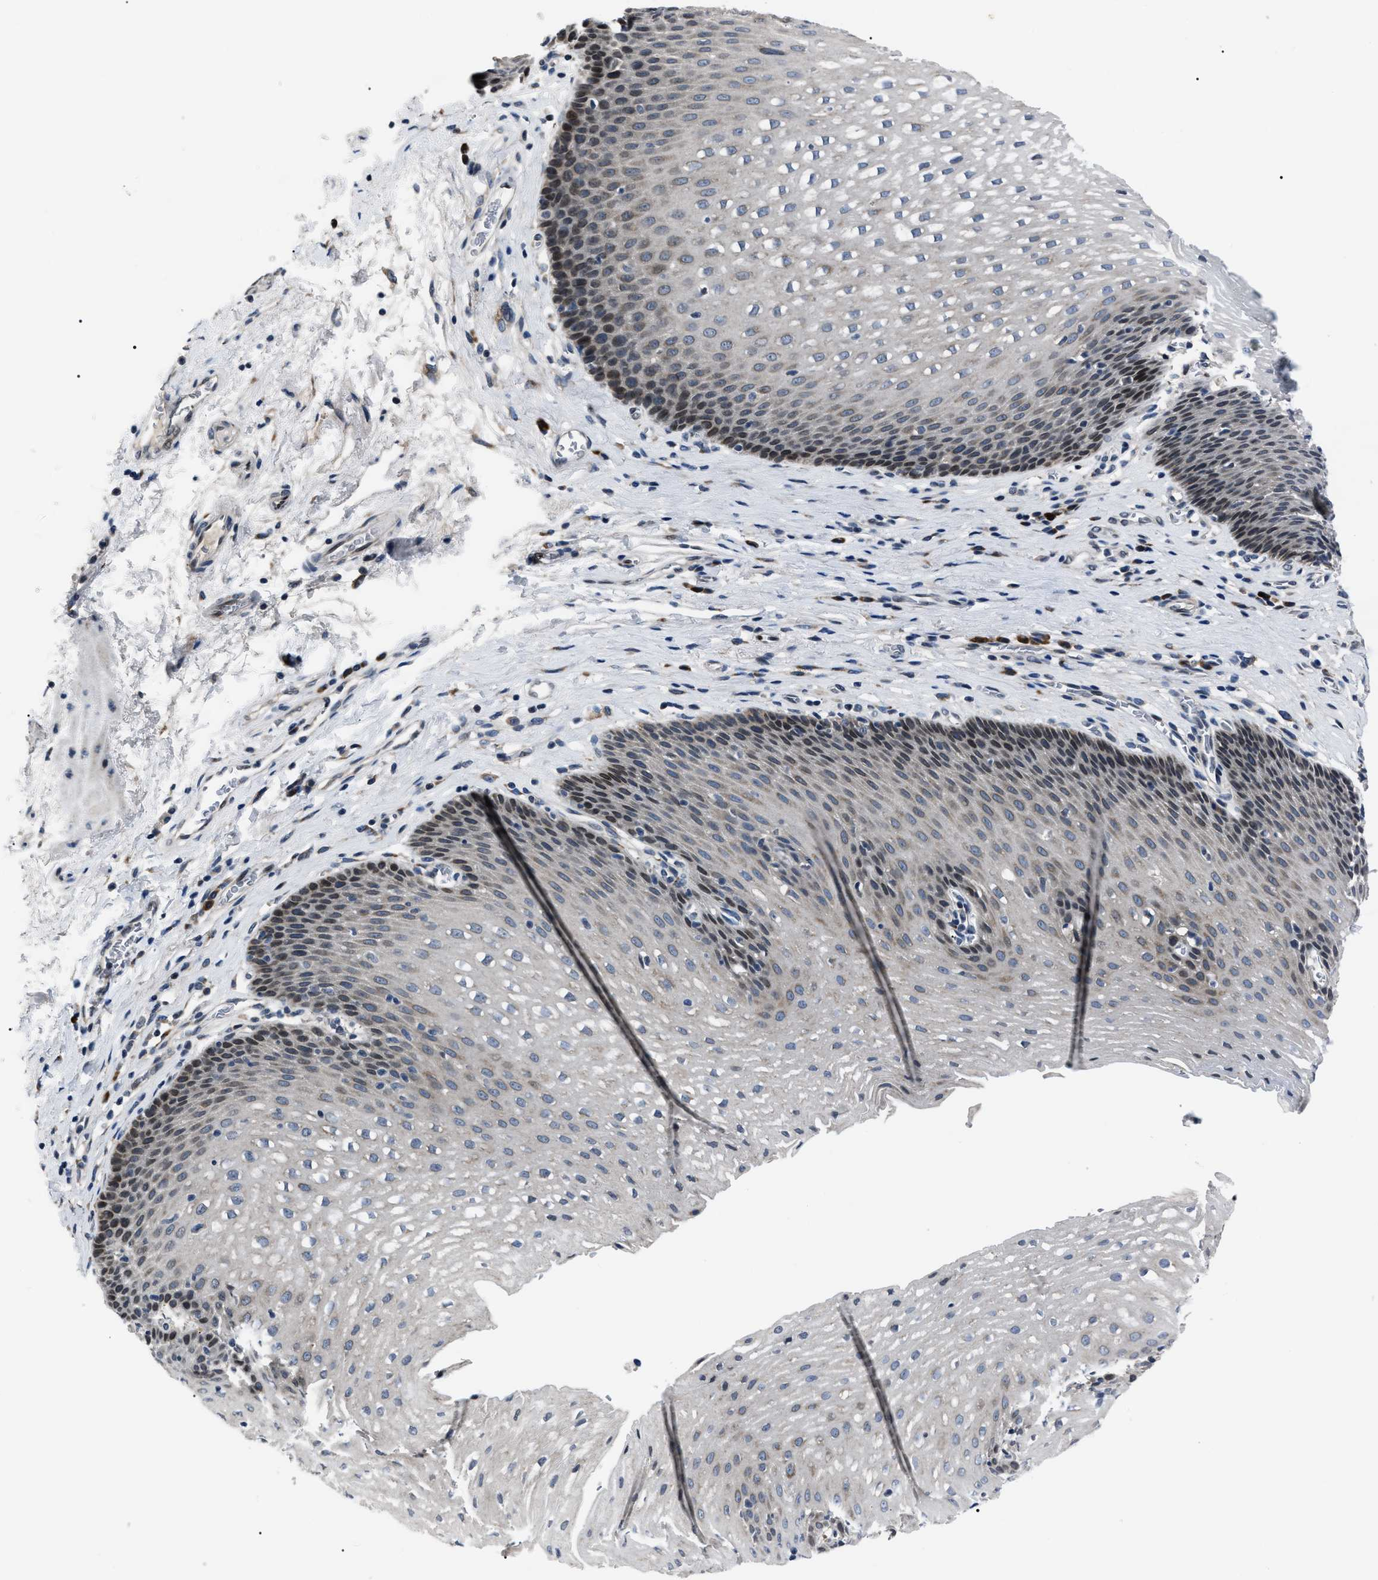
{"staining": {"intensity": "moderate", "quantity": "25%-75%", "location": "cytoplasmic/membranous"}, "tissue": "esophagus", "cell_type": "Squamous epithelial cells", "image_type": "normal", "snomed": [{"axis": "morphology", "description": "Normal tissue, NOS"}, {"axis": "topography", "description": "Esophagus"}], "caption": "The micrograph reveals staining of normal esophagus, revealing moderate cytoplasmic/membranous protein staining (brown color) within squamous epithelial cells.", "gene": "LRRC14", "patient": {"sex": "male", "age": 48}}